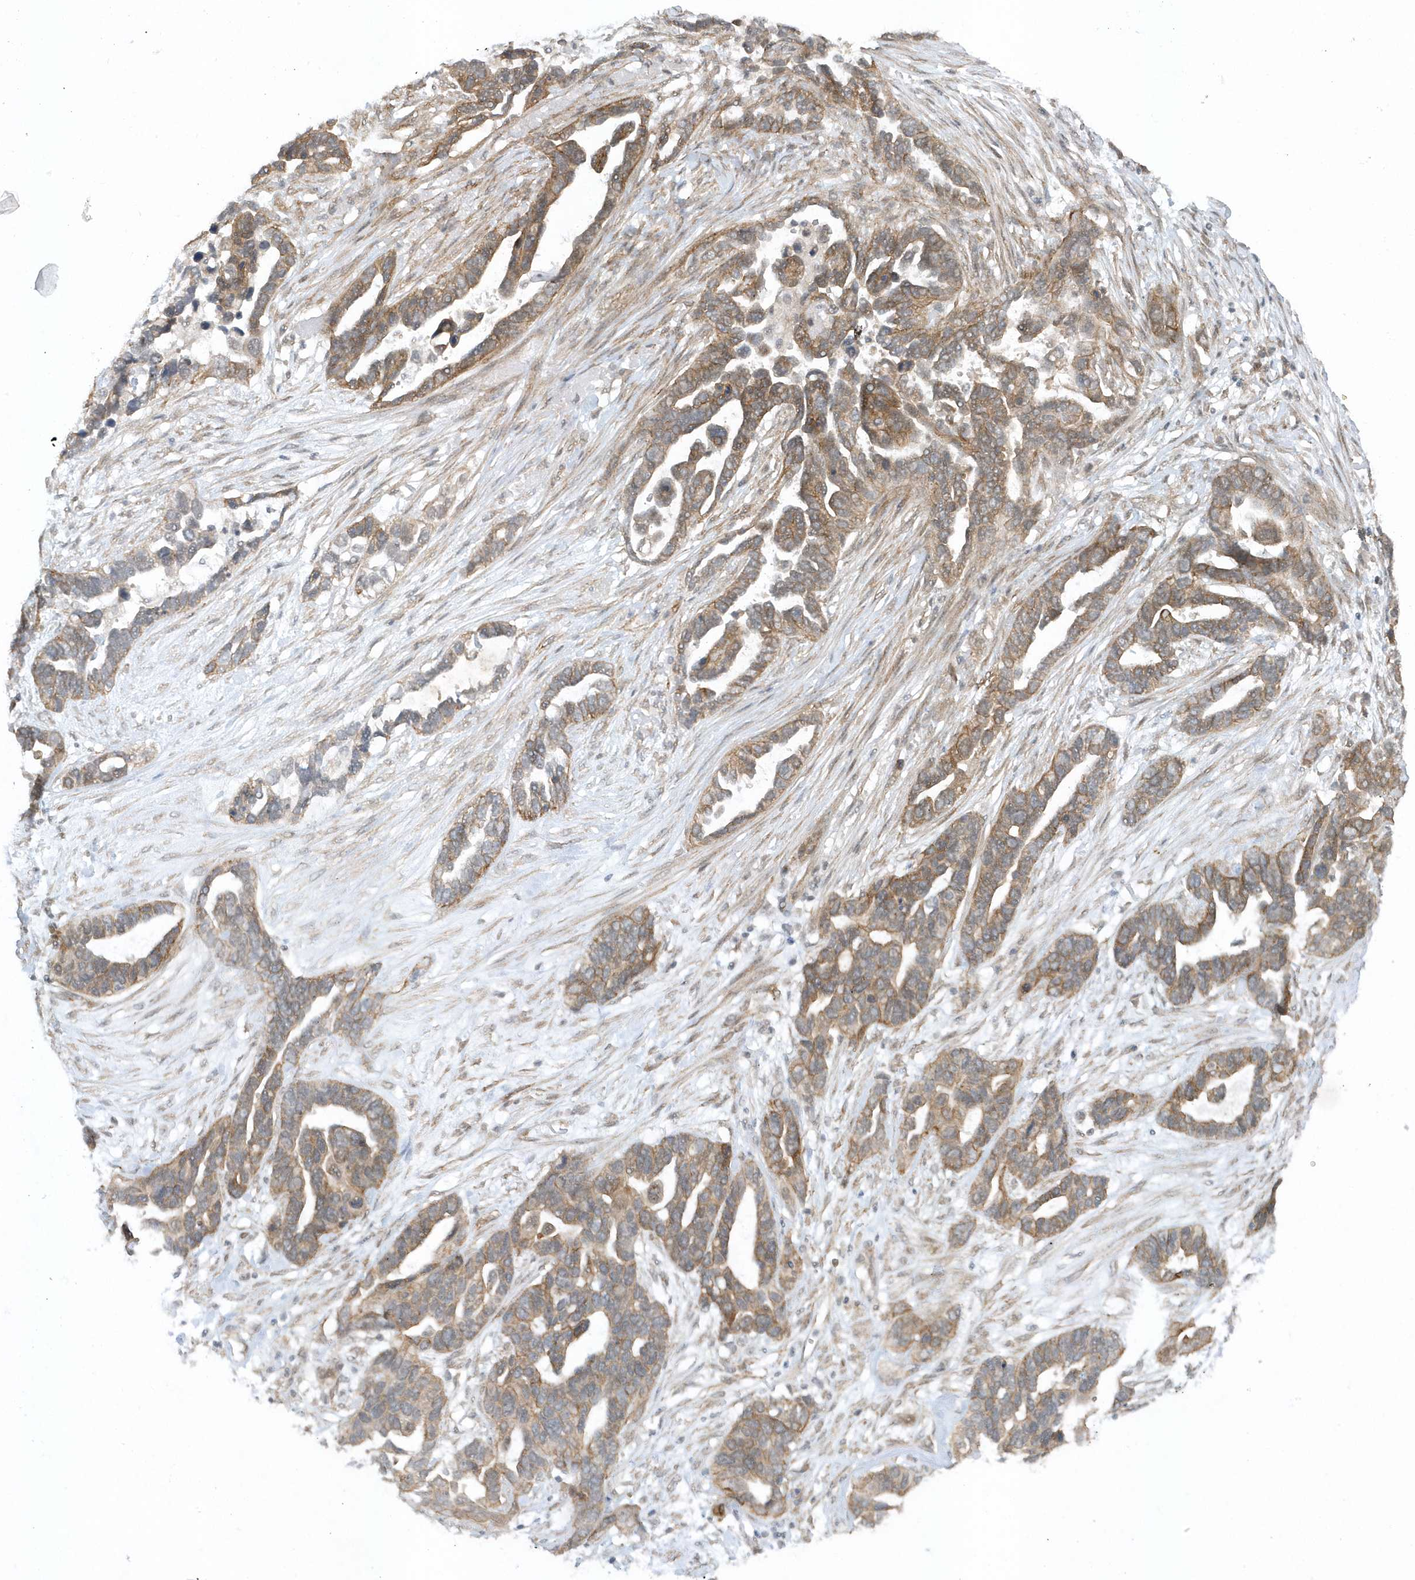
{"staining": {"intensity": "weak", "quantity": ">75%", "location": "cytoplasmic/membranous"}, "tissue": "ovarian cancer", "cell_type": "Tumor cells", "image_type": "cancer", "snomed": [{"axis": "morphology", "description": "Cystadenocarcinoma, serous, NOS"}, {"axis": "topography", "description": "Ovary"}], "caption": "Human ovarian serous cystadenocarcinoma stained with a protein marker reveals weak staining in tumor cells.", "gene": "PARD3B", "patient": {"sex": "female", "age": 54}}